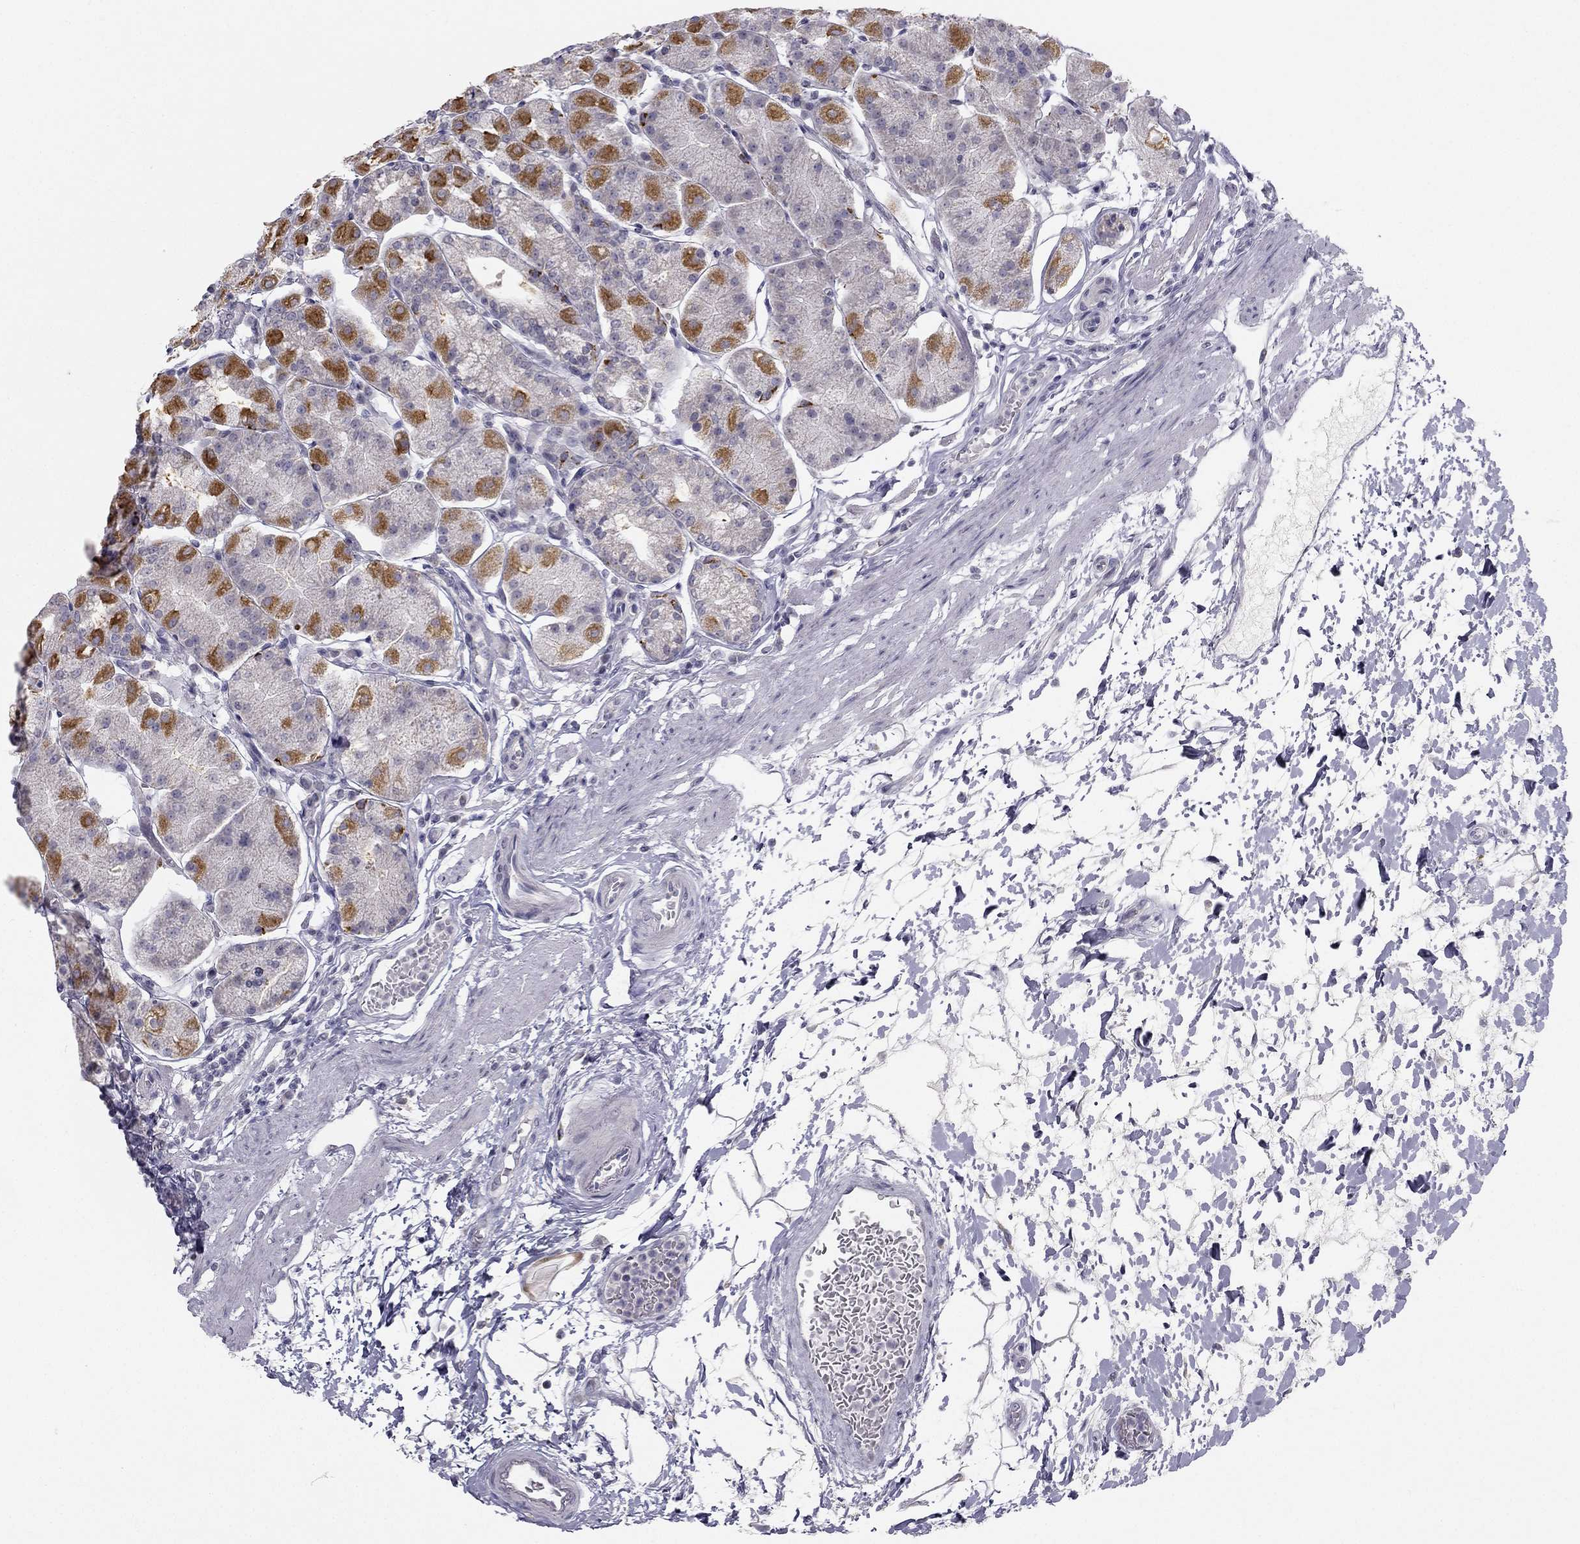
{"staining": {"intensity": "strong", "quantity": "<25%", "location": "cytoplasmic/membranous"}, "tissue": "stomach", "cell_type": "Glandular cells", "image_type": "normal", "snomed": [{"axis": "morphology", "description": "Normal tissue, NOS"}, {"axis": "topography", "description": "Stomach"}], "caption": "IHC of unremarkable human stomach exhibits medium levels of strong cytoplasmic/membranous expression in approximately <25% of glandular cells.", "gene": "C5orf49", "patient": {"sex": "male", "age": 54}}